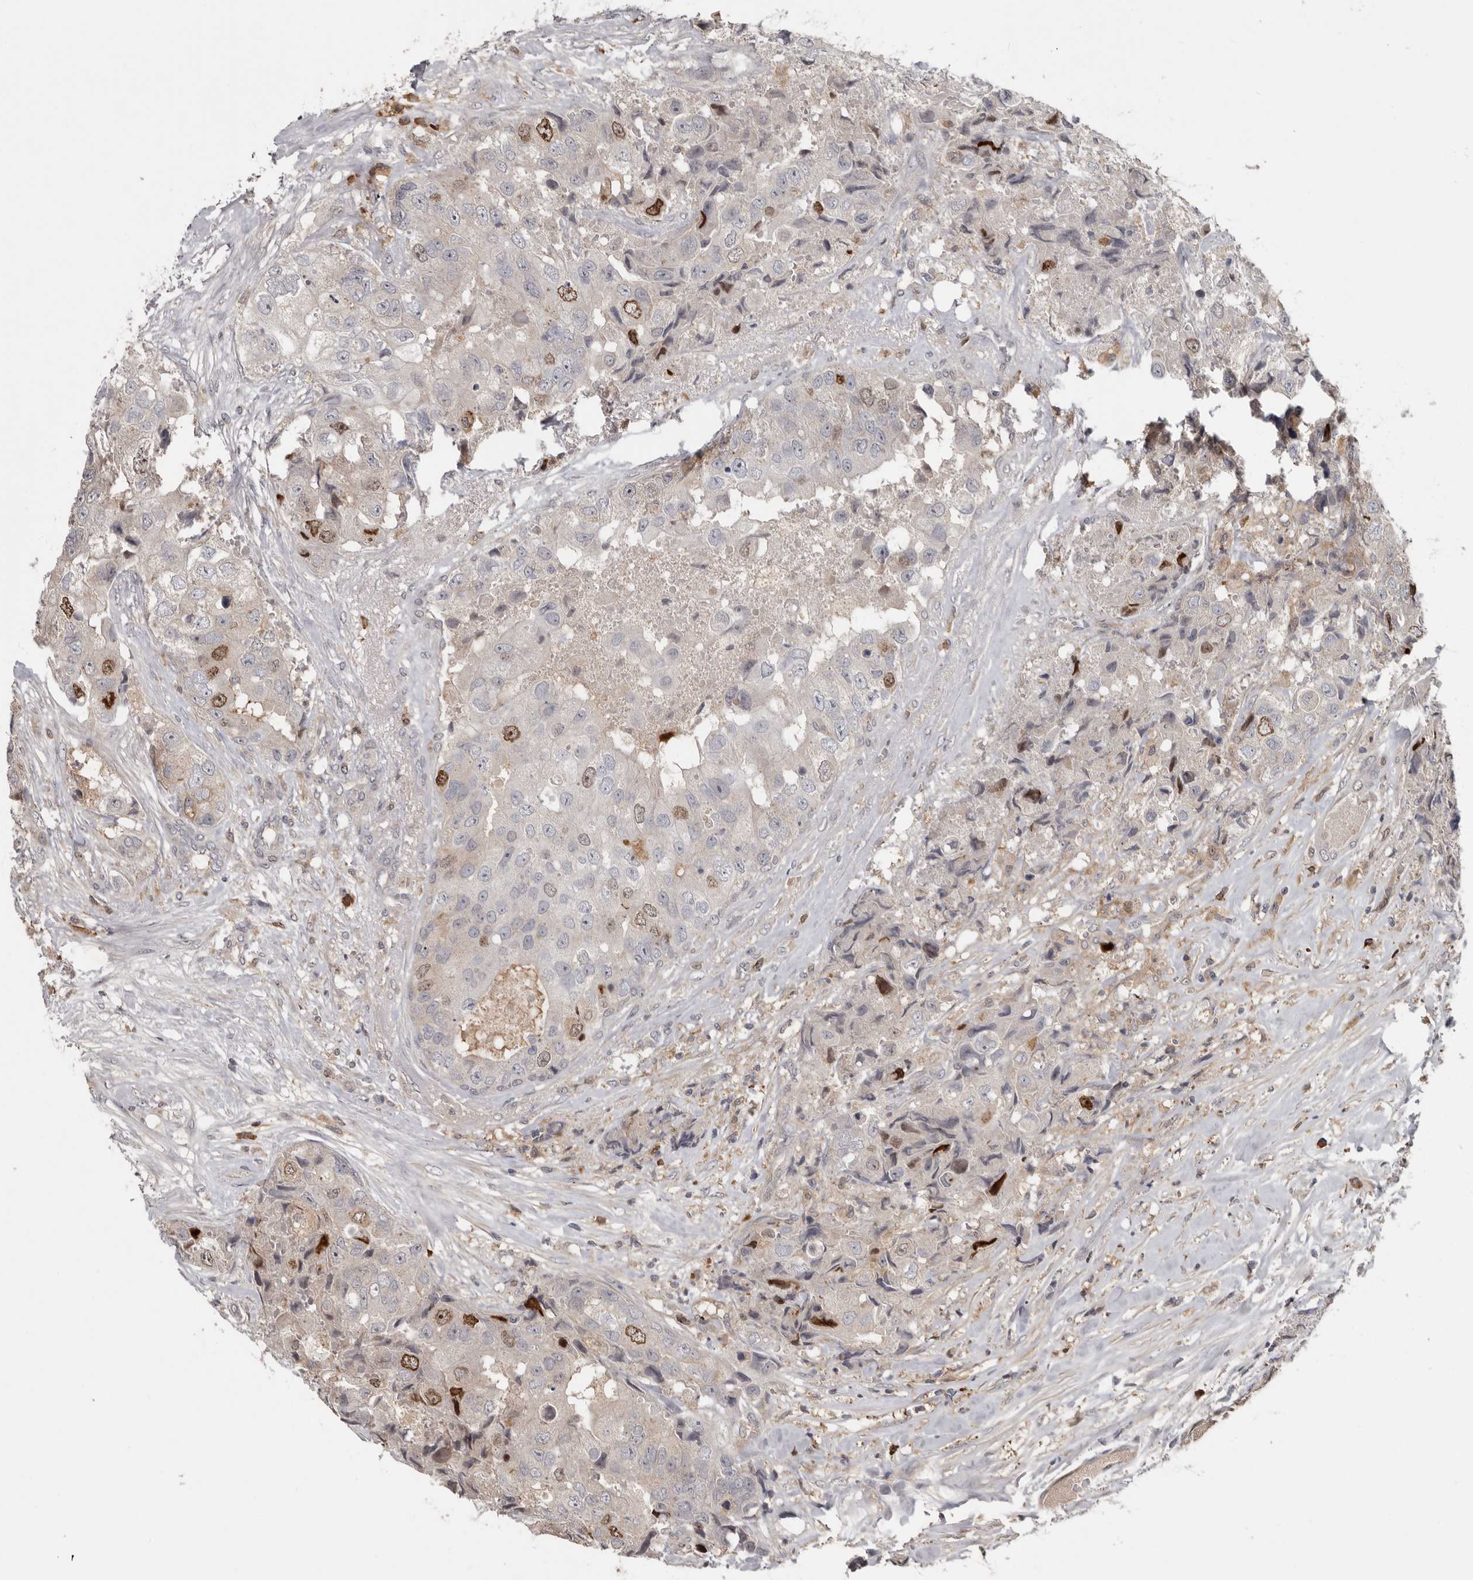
{"staining": {"intensity": "moderate", "quantity": "<25%", "location": "nuclear"}, "tissue": "breast cancer", "cell_type": "Tumor cells", "image_type": "cancer", "snomed": [{"axis": "morphology", "description": "Duct carcinoma"}, {"axis": "topography", "description": "Breast"}], "caption": "A brown stain shows moderate nuclear expression of a protein in breast intraductal carcinoma tumor cells. (DAB IHC, brown staining for protein, blue staining for nuclei).", "gene": "CDCA8", "patient": {"sex": "female", "age": 62}}